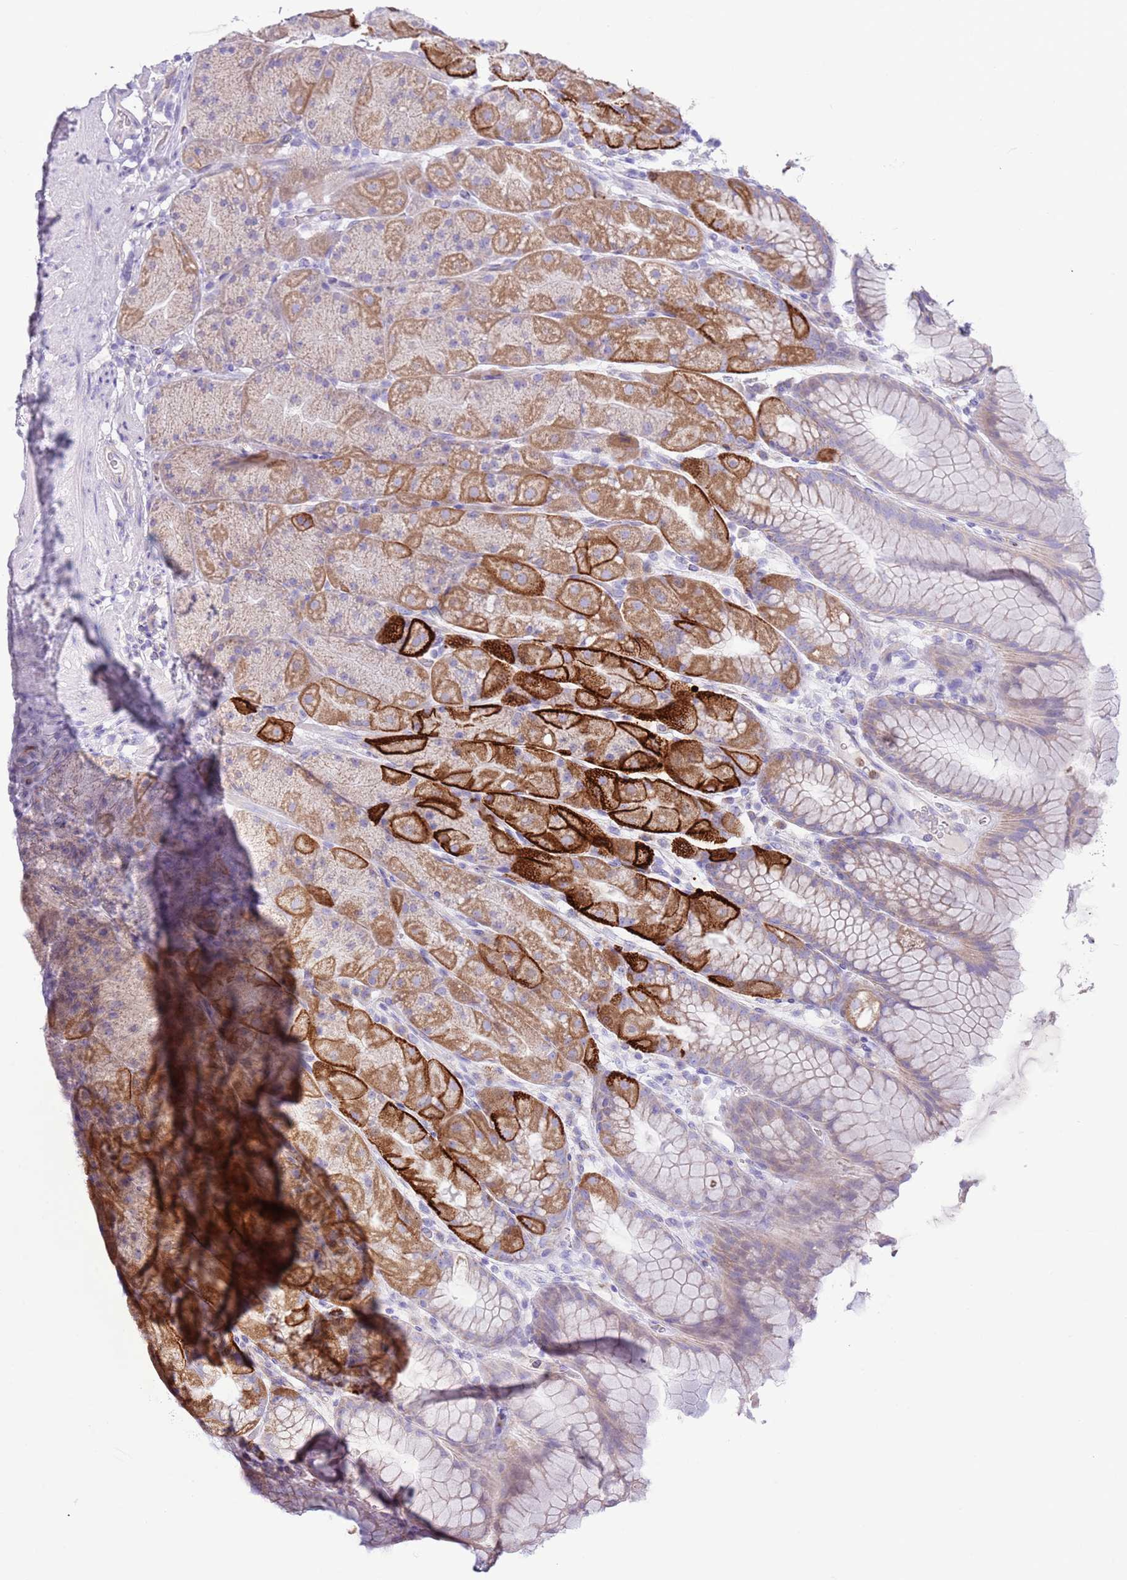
{"staining": {"intensity": "moderate", "quantity": "25%-75%", "location": "cytoplasmic/membranous"}, "tissue": "stomach", "cell_type": "Glandular cells", "image_type": "normal", "snomed": [{"axis": "morphology", "description": "Normal tissue, NOS"}, {"axis": "topography", "description": "Stomach, upper"}, {"axis": "topography", "description": "Stomach, lower"}], "caption": "Immunohistochemistry of benign stomach reveals medium levels of moderate cytoplasmic/membranous positivity in approximately 25%-75% of glandular cells. The staining is performed using DAB brown chromogen to label protein expression. The nuclei are counter-stained blue using hematoxylin.", "gene": "OAZ2", "patient": {"sex": "male", "age": 67}}